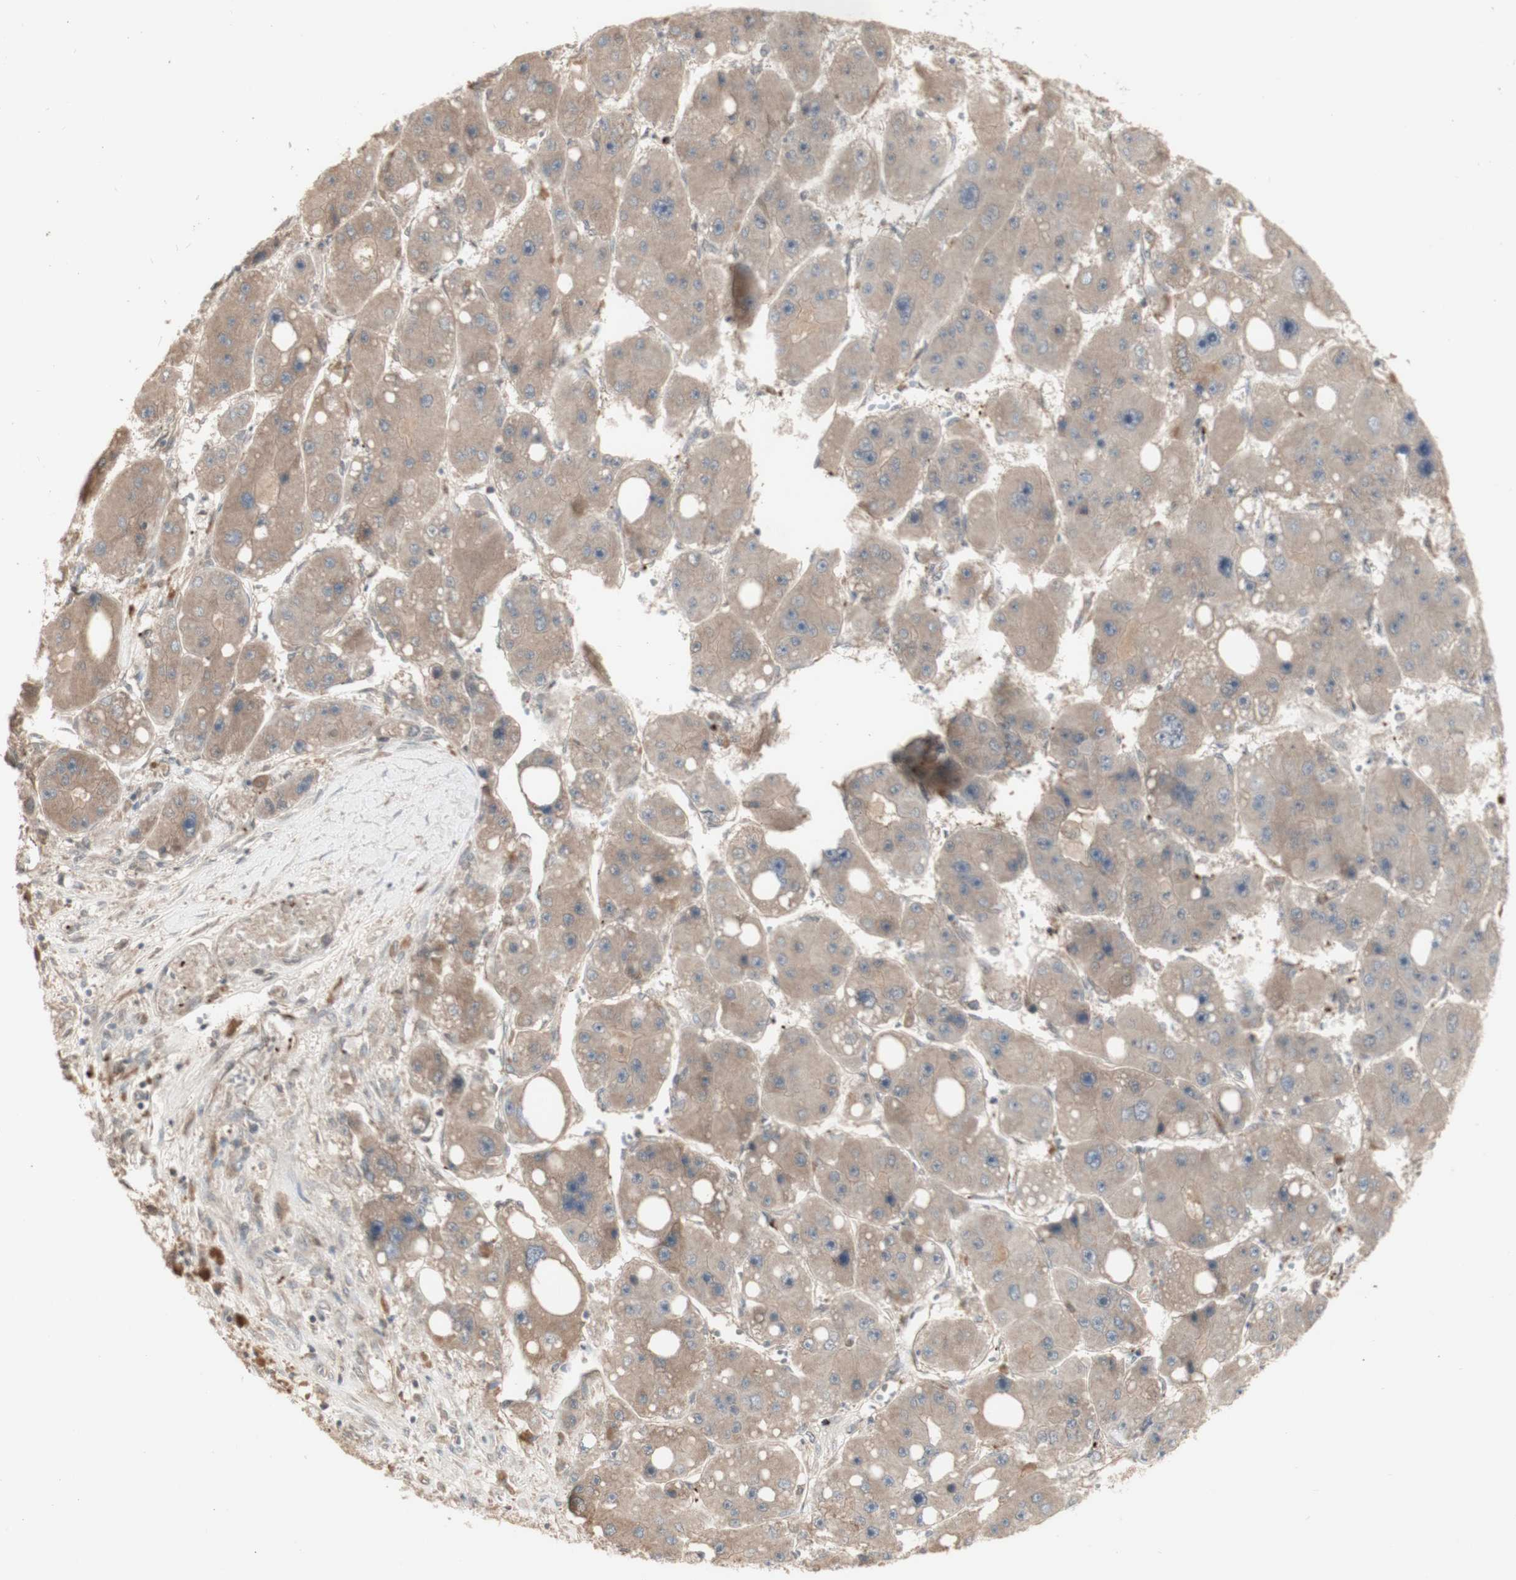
{"staining": {"intensity": "weak", "quantity": ">75%", "location": "cytoplasmic/membranous"}, "tissue": "liver cancer", "cell_type": "Tumor cells", "image_type": "cancer", "snomed": [{"axis": "morphology", "description": "Carcinoma, Hepatocellular, NOS"}, {"axis": "topography", "description": "Liver"}], "caption": "IHC (DAB (3,3'-diaminobenzidine)) staining of human hepatocellular carcinoma (liver) displays weak cytoplasmic/membranous protein staining in approximately >75% of tumor cells. (DAB (3,3'-diaminobenzidine) = brown stain, brightfield microscopy at high magnification).", "gene": "ALOX12", "patient": {"sex": "female", "age": 61}}